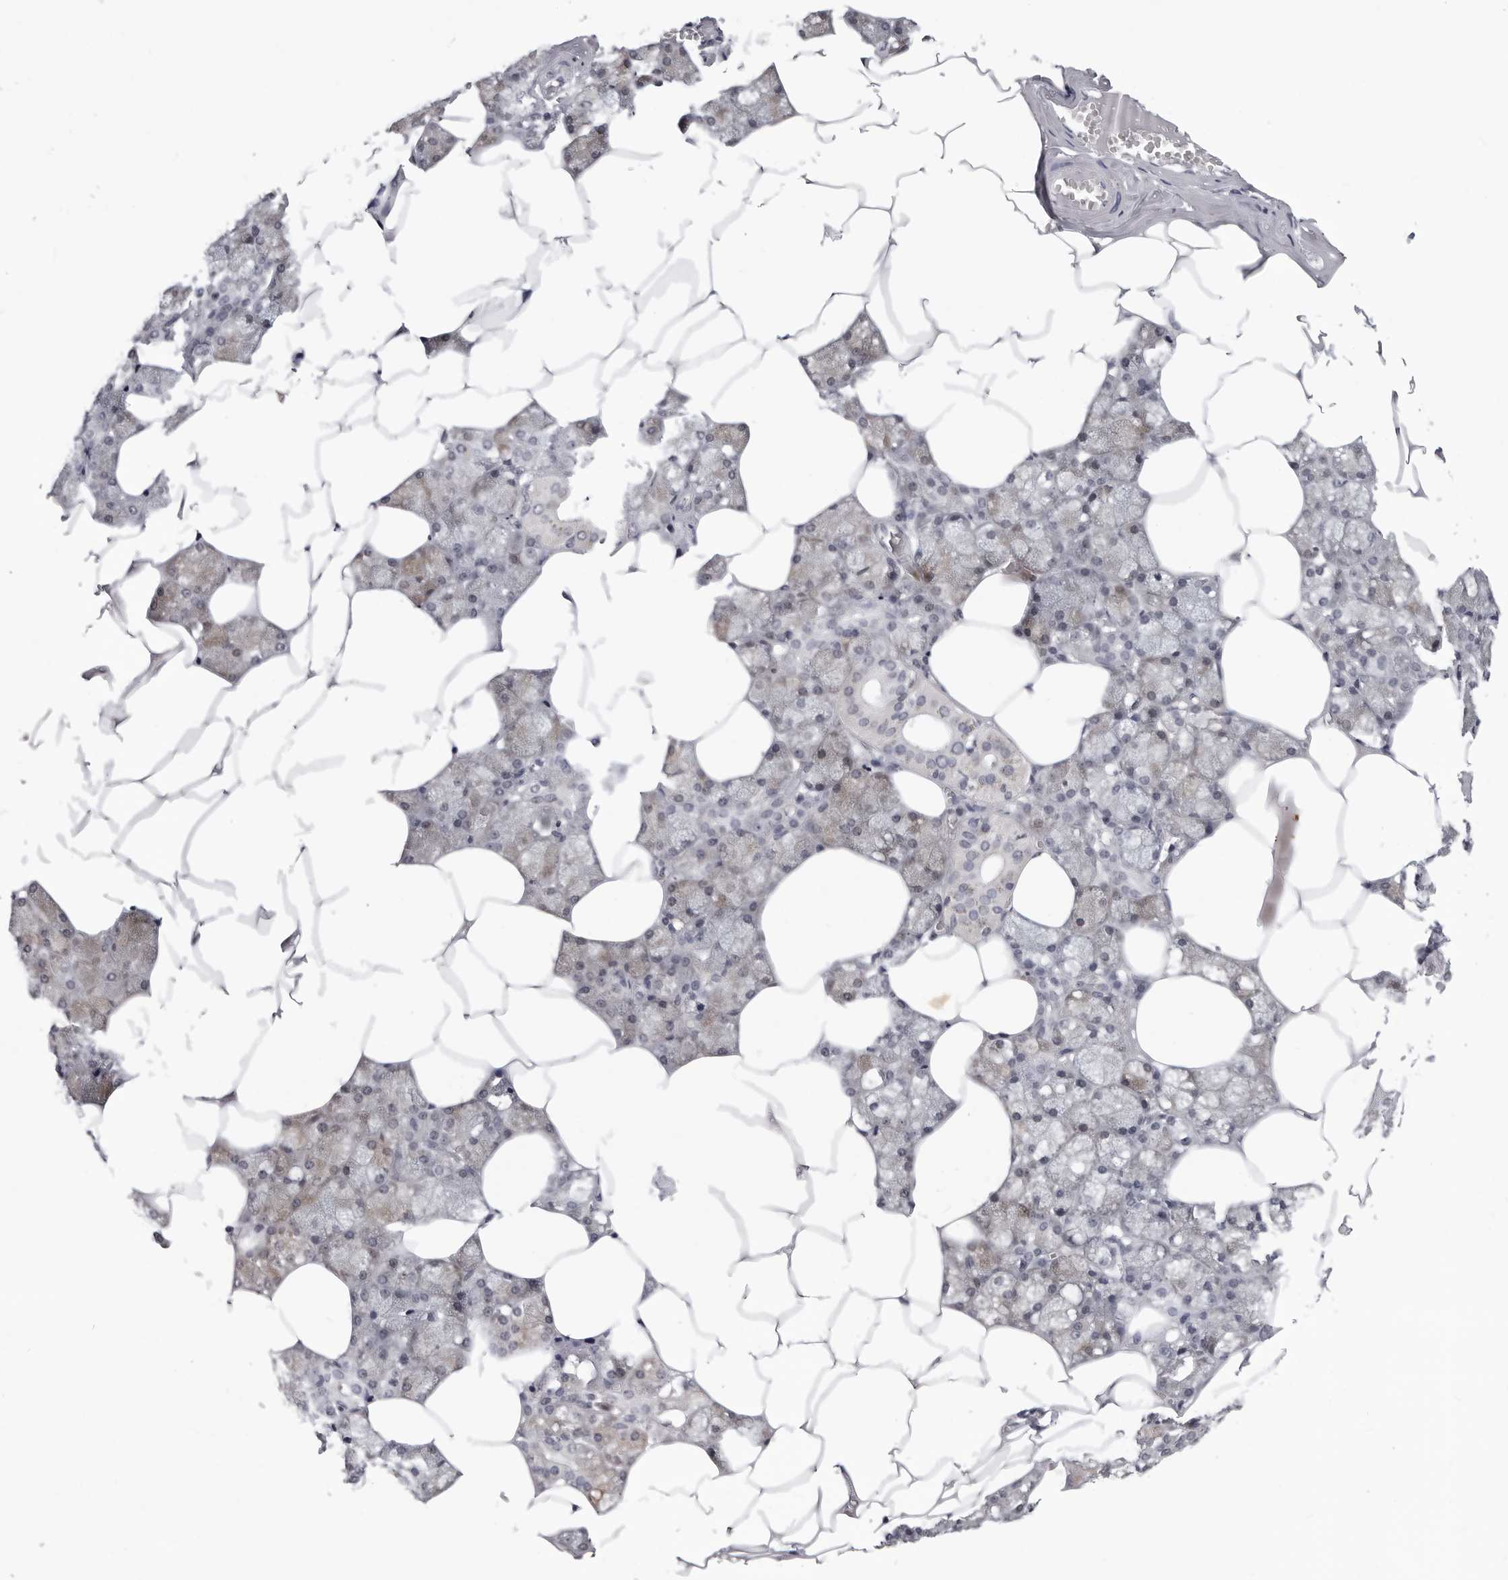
{"staining": {"intensity": "moderate", "quantity": "25%-75%", "location": "cytoplasmic/membranous,nuclear"}, "tissue": "salivary gland", "cell_type": "Glandular cells", "image_type": "normal", "snomed": [{"axis": "morphology", "description": "Normal tissue, NOS"}, {"axis": "topography", "description": "Salivary gland"}], "caption": "DAB (3,3'-diaminobenzidine) immunohistochemical staining of normal salivary gland shows moderate cytoplasmic/membranous,nuclear protein positivity in approximately 25%-75% of glandular cells.", "gene": "KIAA1614", "patient": {"sex": "male", "age": 62}}